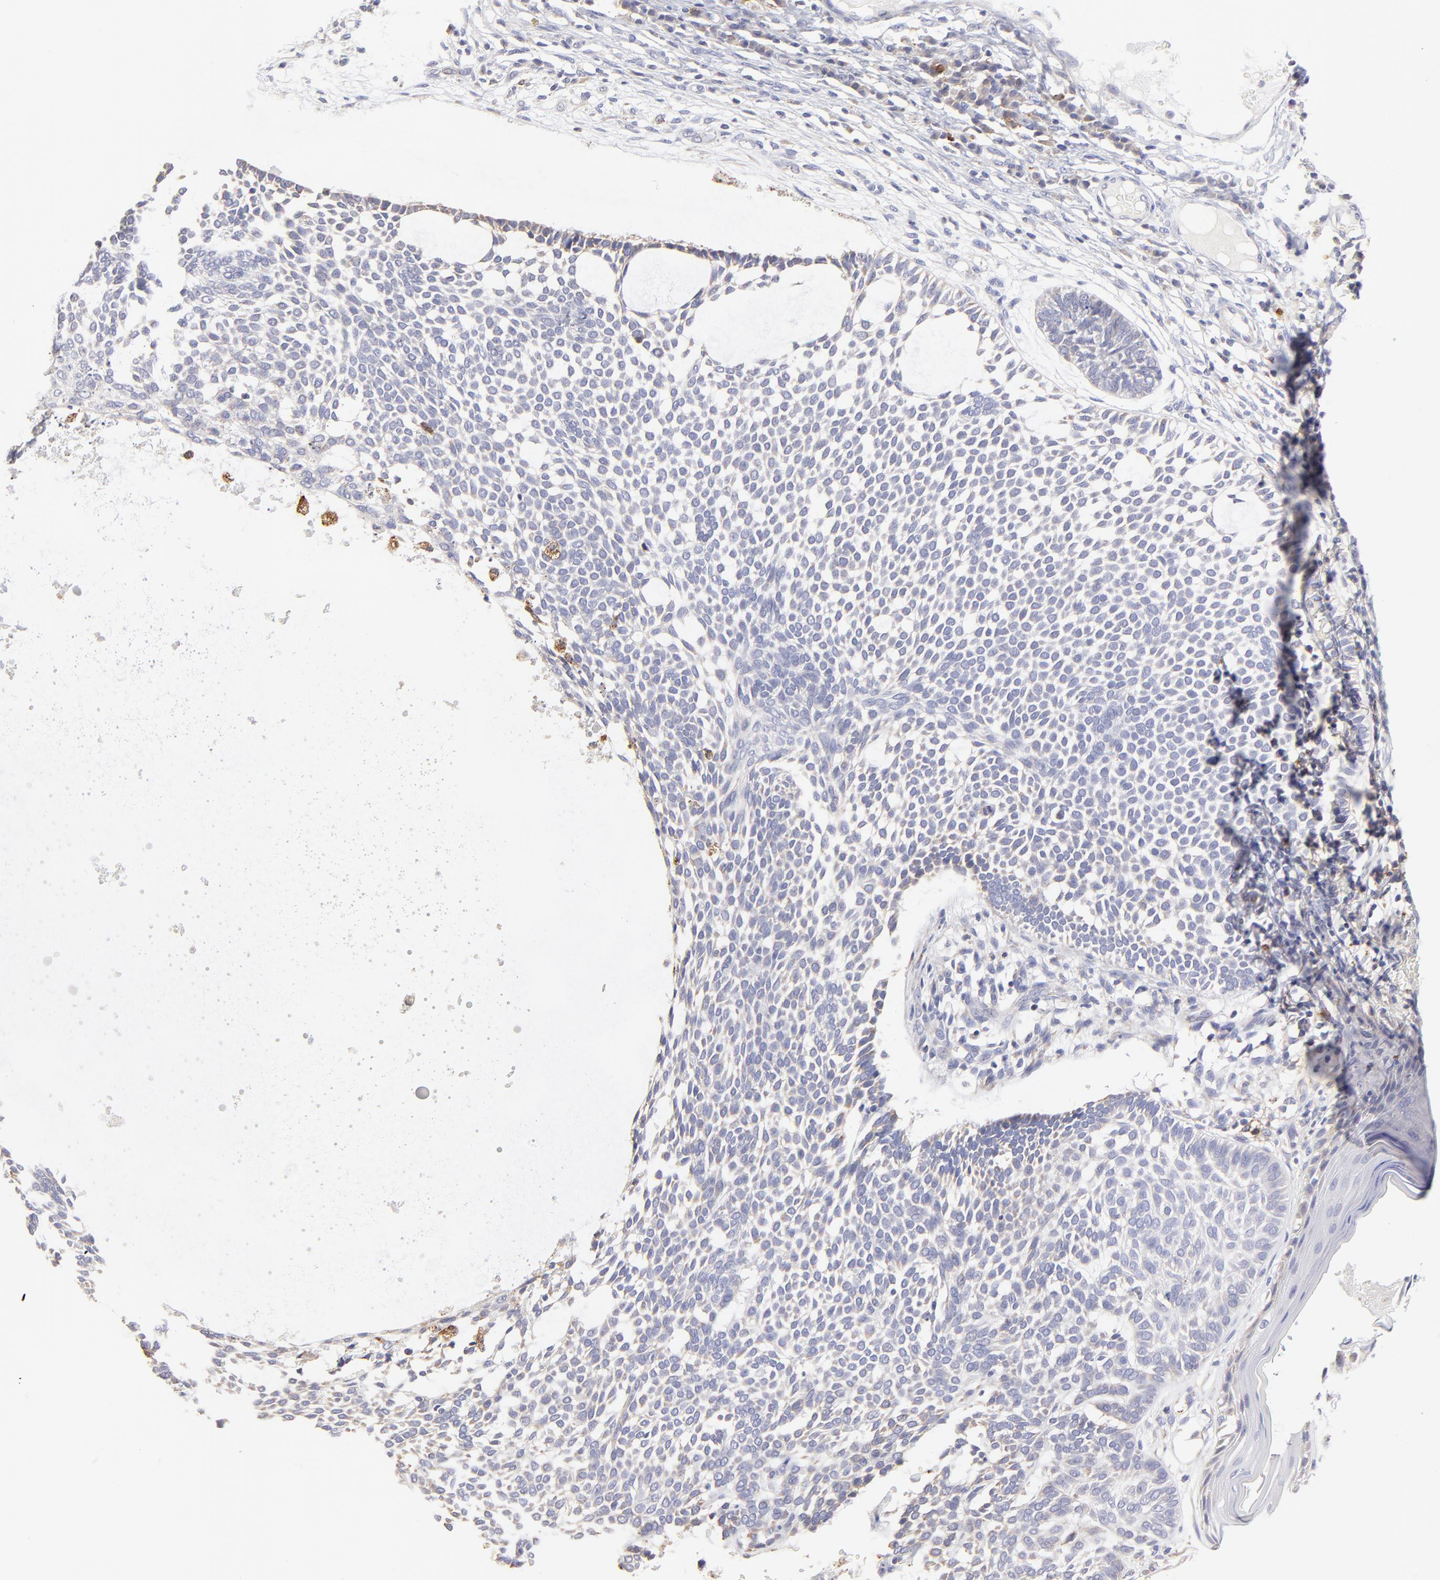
{"staining": {"intensity": "negative", "quantity": "none", "location": "none"}, "tissue": "skin cancer", "cell_type": "Tumor cells", "image_type": "cancer", "snomed": [{"axis": "morphology", "description": "Basal cell carcinoma"}, {"axis": "topography", "description": "Skin"}], "caption": "Skin cancer was stained to show a protein in brown. There is no significant staining in tumor cells.", "gene": "GCSAM", "patient": {"sex": "male", "age": 87}}